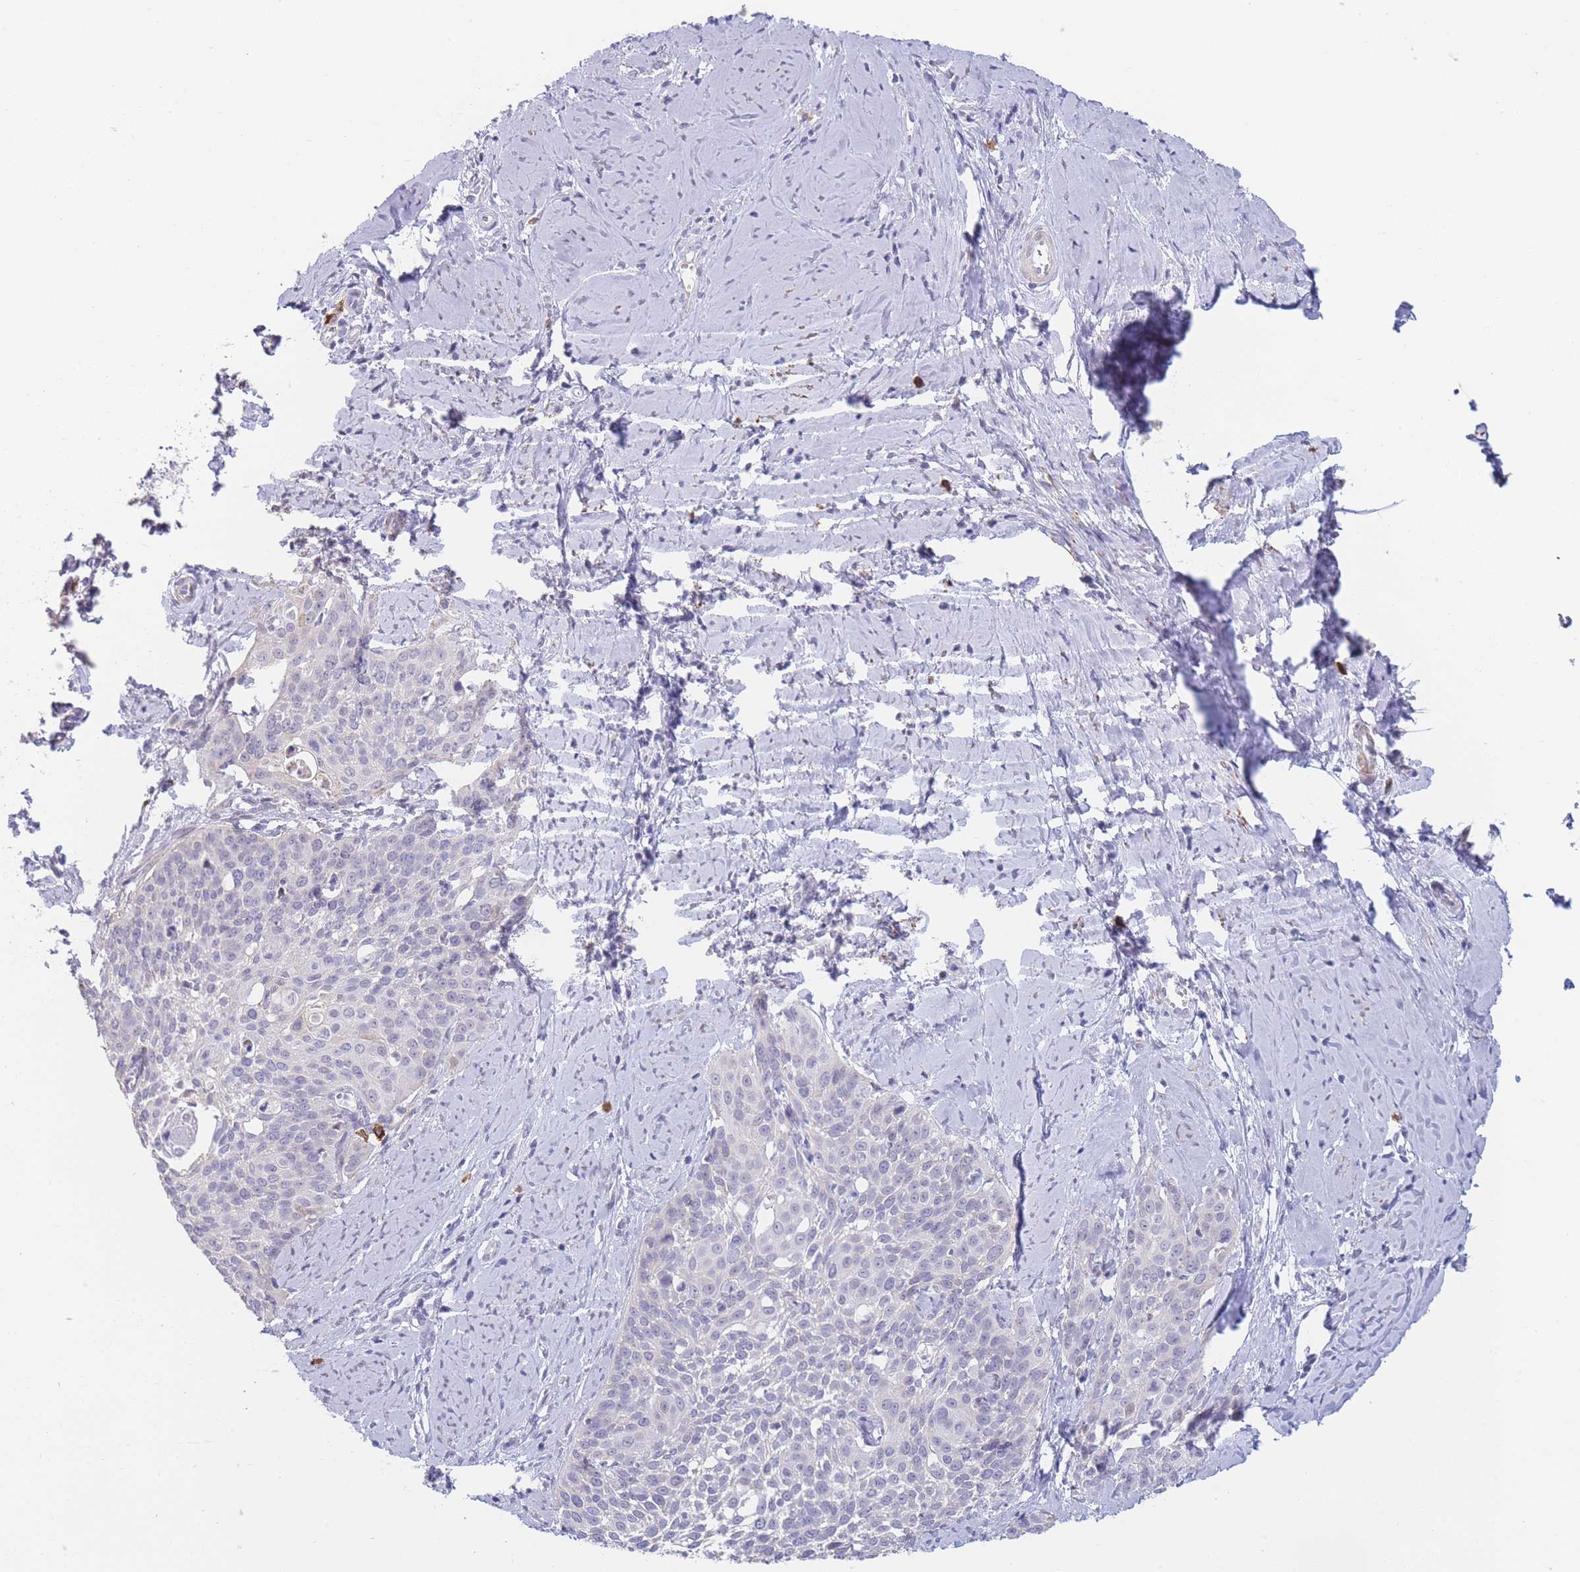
{"staining": {"intensity": "negative", "quantity": "none", "location": "none"}, "tissue": "cervical cancer", "cell_type": "Tumor cells", "image_type": "cancer", "snomed": [{"axis": "morphology", "description": "Squamous cell carcinoma, NOS"}, {"axis": "topography", "description": "Cervix"}], "caption": "Protein analysis of cervical squamous cell carcinoma reveals no significant expression in tumor cells.", "gene": "ASAP3", "patient": {"sex": "female", "age": 44}}